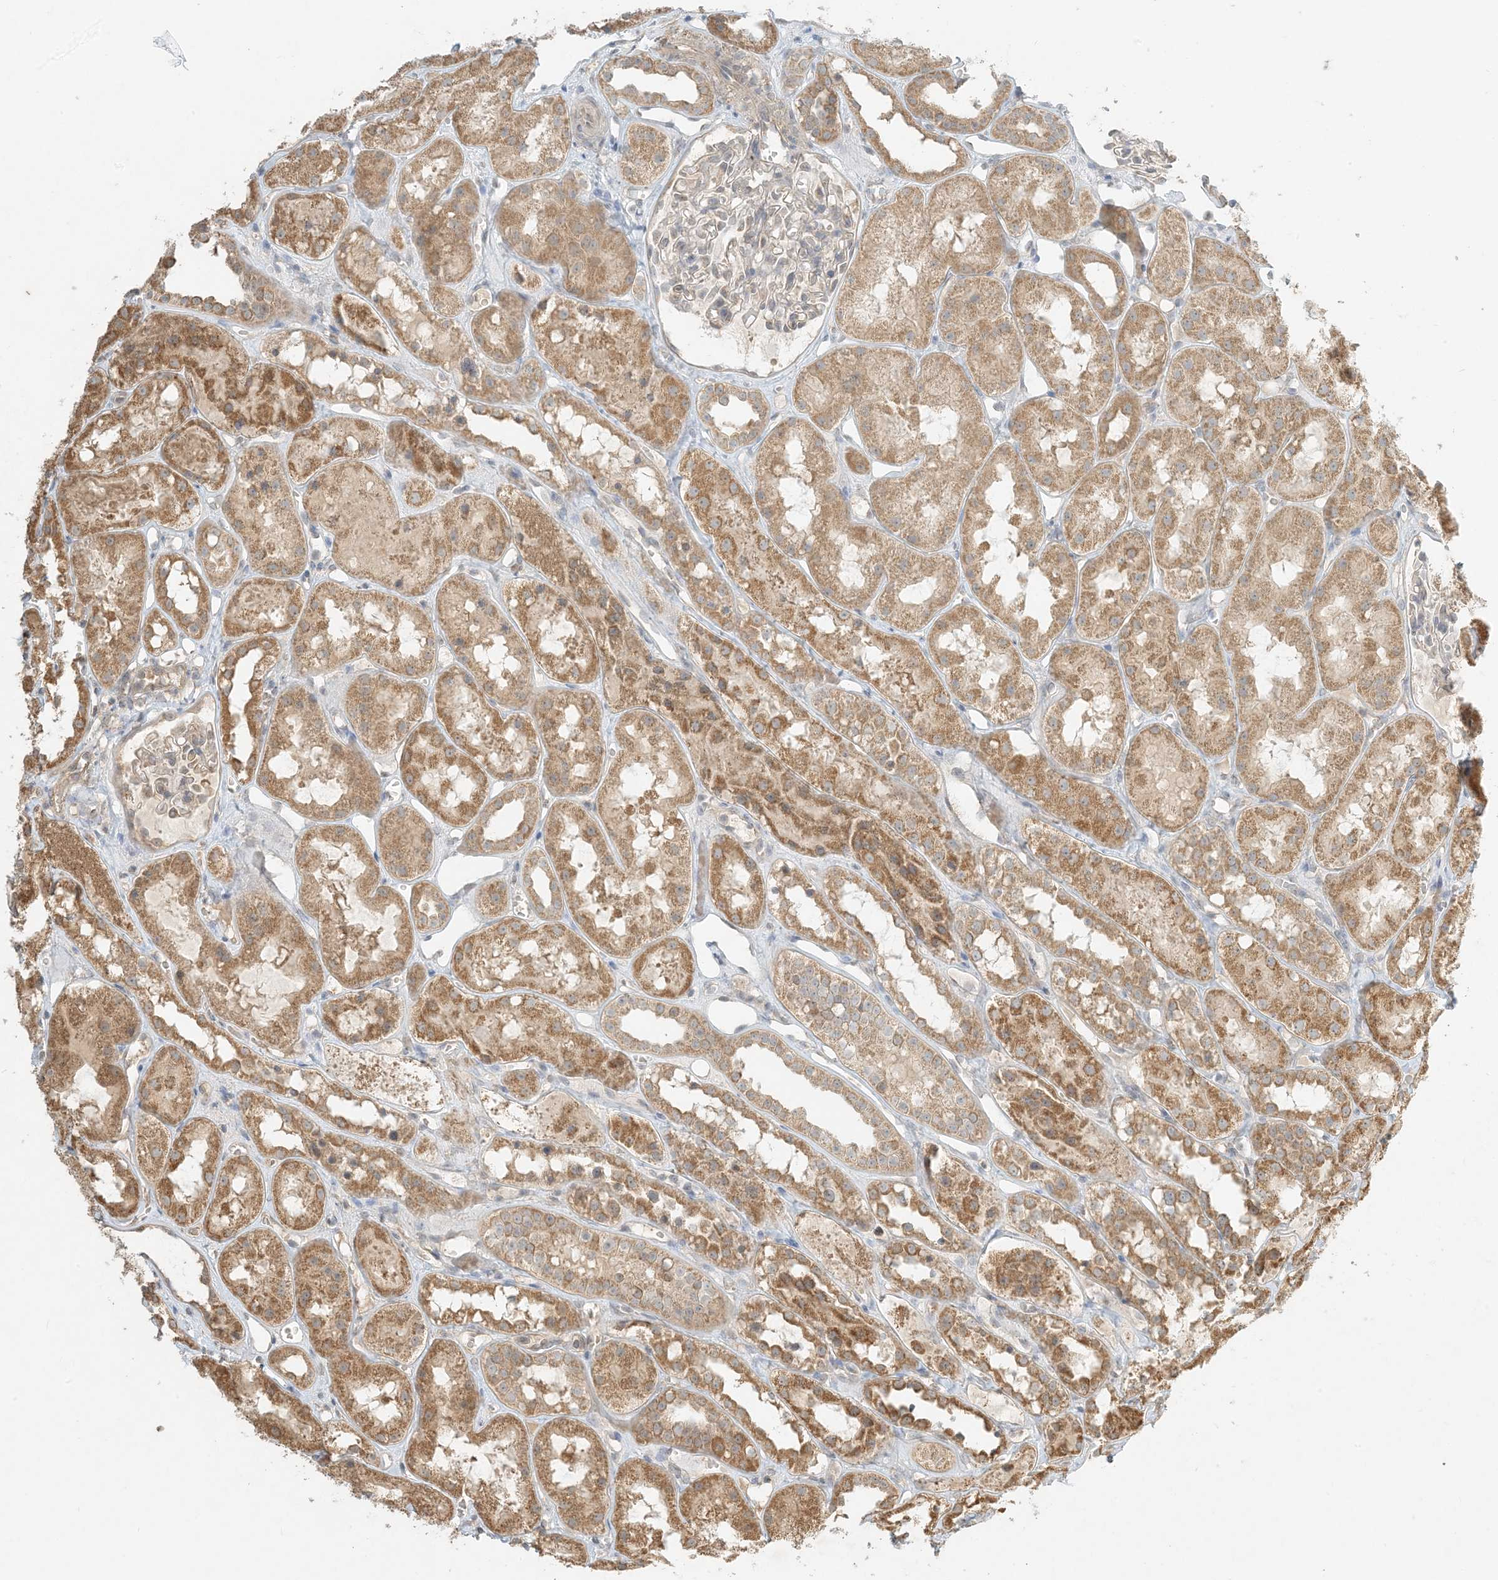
{"staining": {"intensity": "weak", "quantity": "<25%", "location": "cytoplasmic/membranous"}, "tissue": "kidney", "cell_type": "Cells in glomeruli", "image_type": "normal", "snomed": [{"axis": "morphology", "description": "Normal tissue, NOS"}, {"axis": "topography", "description": "Kidney"}], "caption": "Cells in glomeruli show no significant protein positivity in normal kidney. (DAB (3,3'-diaminobenzidine) IHC with hematoxylin counter stain).", "gene": "MCOLN1", "patient": {"sex": "male", "age": 16}}